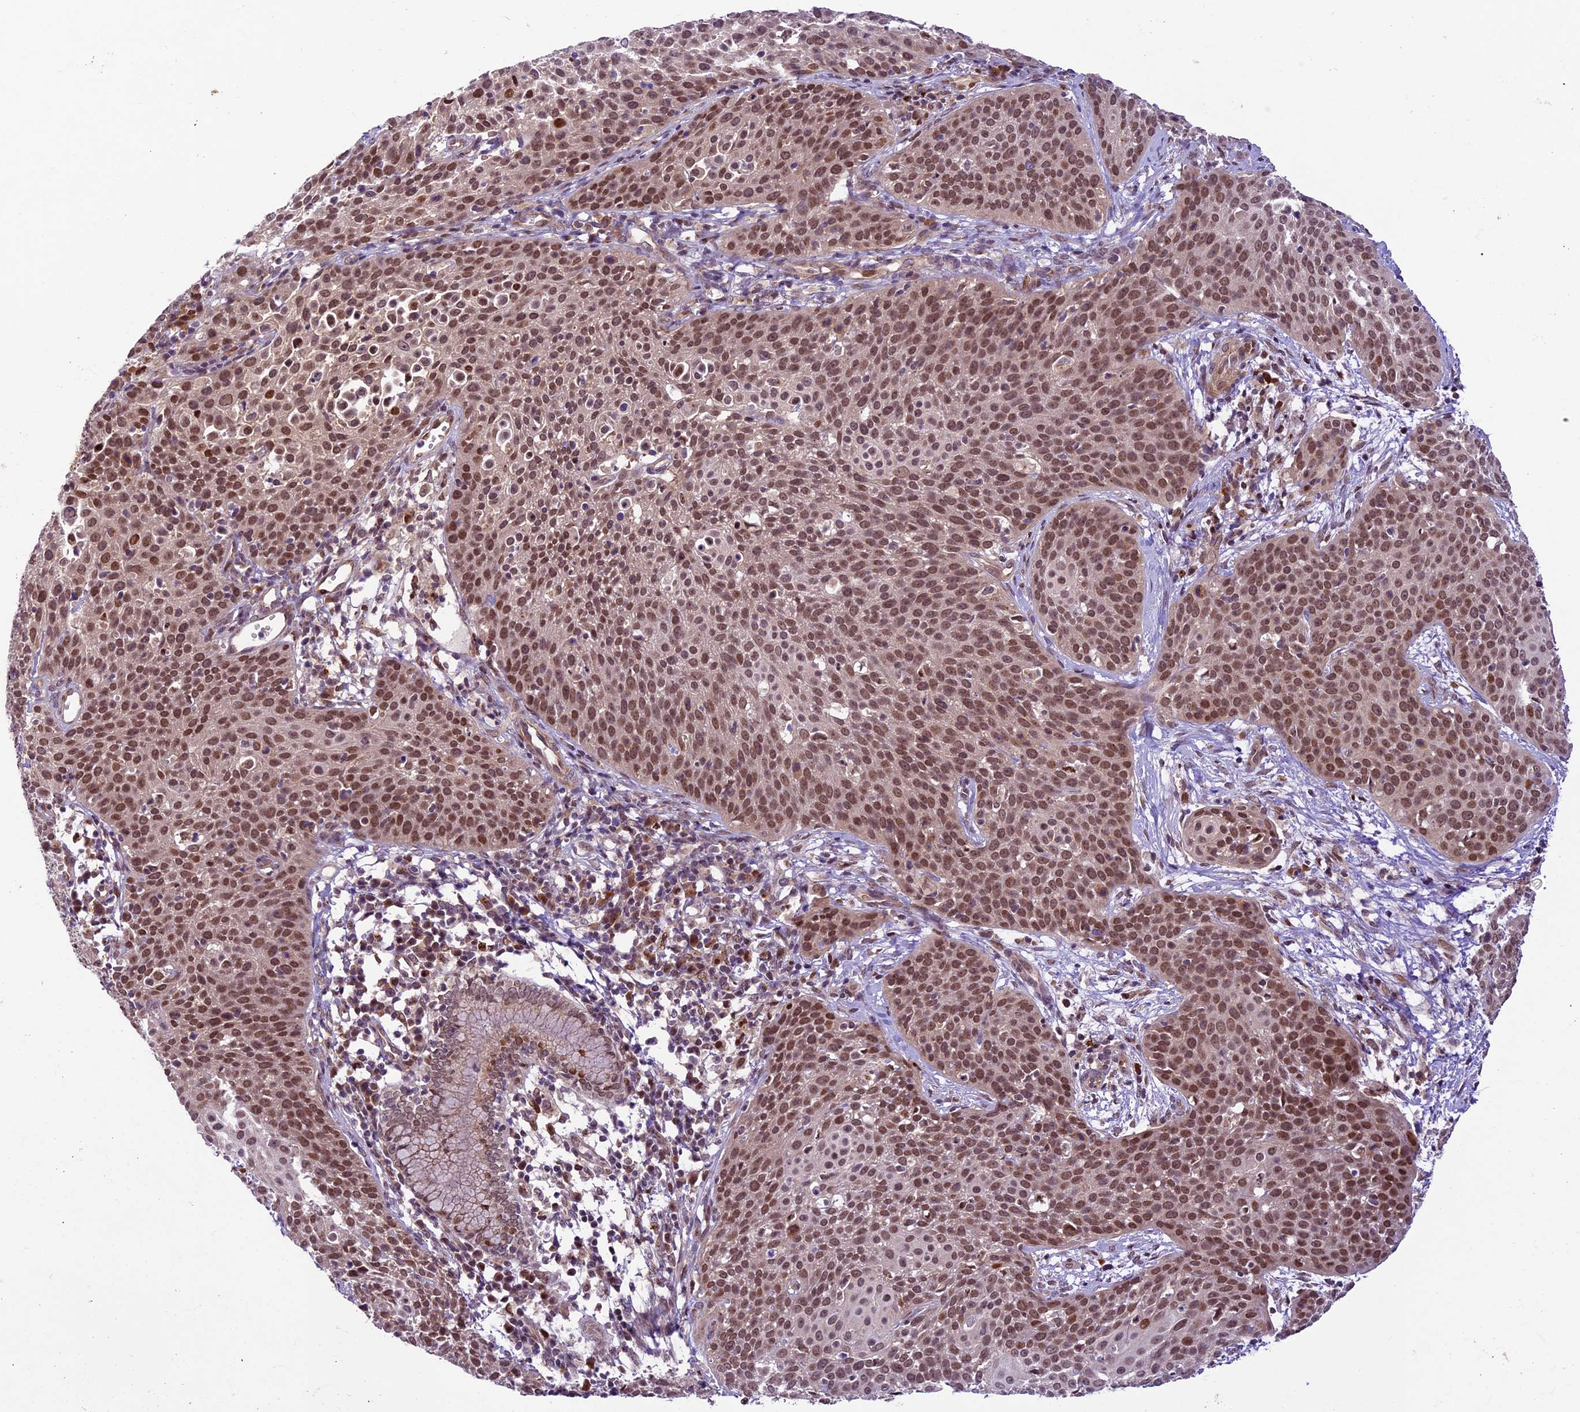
{"staining": {"intensity": "moderate", "quantity": ">75%", "location": "nuclear"}, "tissue": "cervical cancer", "cell_type": "Tumor cells", "image_type": "cancer", "snomed": [{"axis": "morphology", "description": "Squamous cell carcinoma, NOS"}, {"axis": "topography", "description": "Cervix"}], "caption": "Tumor cells show moderate nuclear positivity in approximately >75% of cells in cervical cancer (squamous cell carcinoma). Immunohistochemistry stains the protein in brown and the nuclei are stained blue.", "gene": "NEK8", "patient": {"sex": "female", "age": 38}}